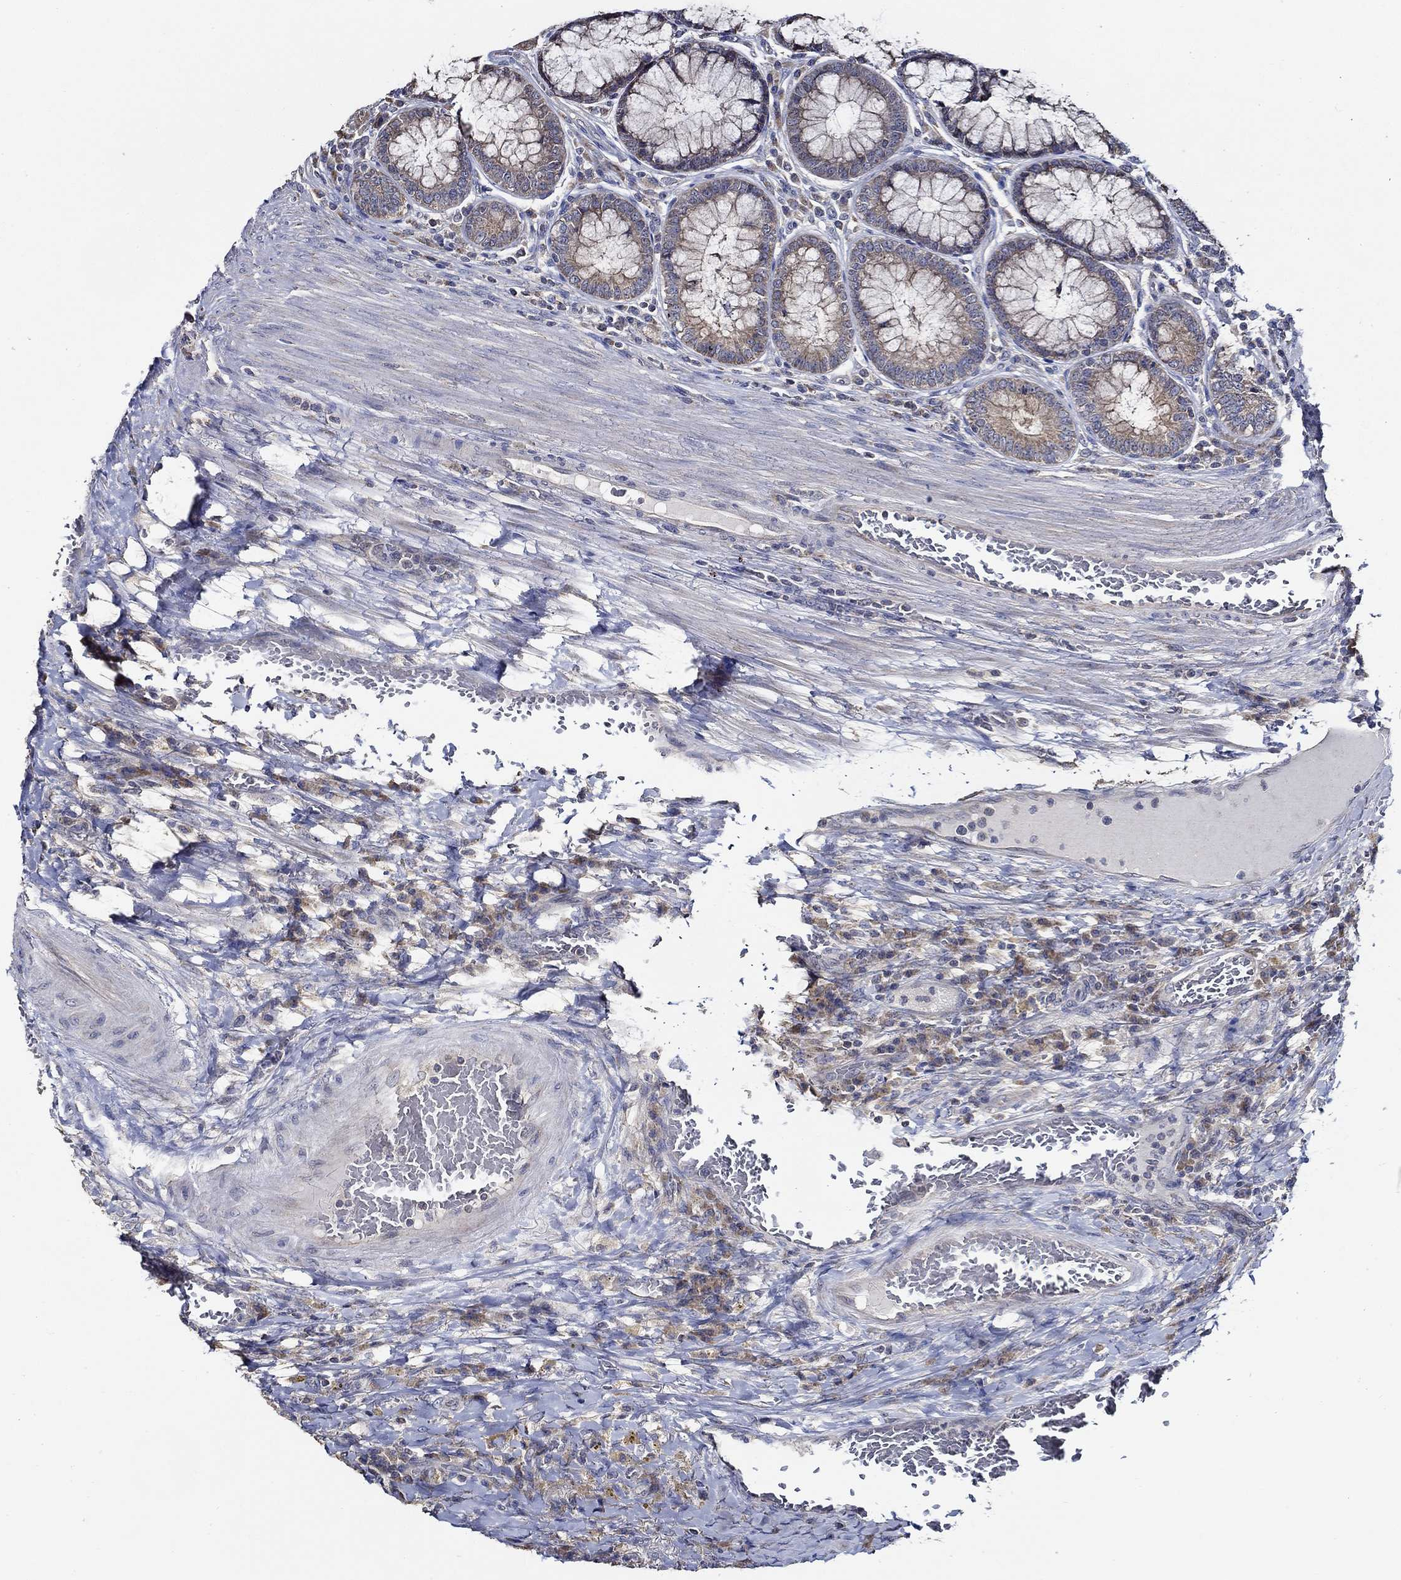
{"staining": {"intensity": "moderate", "quantity": "<25%", "location": "cytoplasmic/membranous"}, "tissue": "colorectal cancer", "cell_type": "Tumor cells", "image_type": "cancer", "snomed": [{"axis": "morphology", "description": "Adenocarcinoma, NOS"}, {"axis": "topography", "description": "Colon"}], "caption": "This image demonstrates immunohistochemistry staining of colorectal adenocarcinoma, with low moderate cytoplasmic/membranous staining in about <25% of tumor cells.", "gene": "WDR53", "patient": {"sex": "female", "age": 86}}